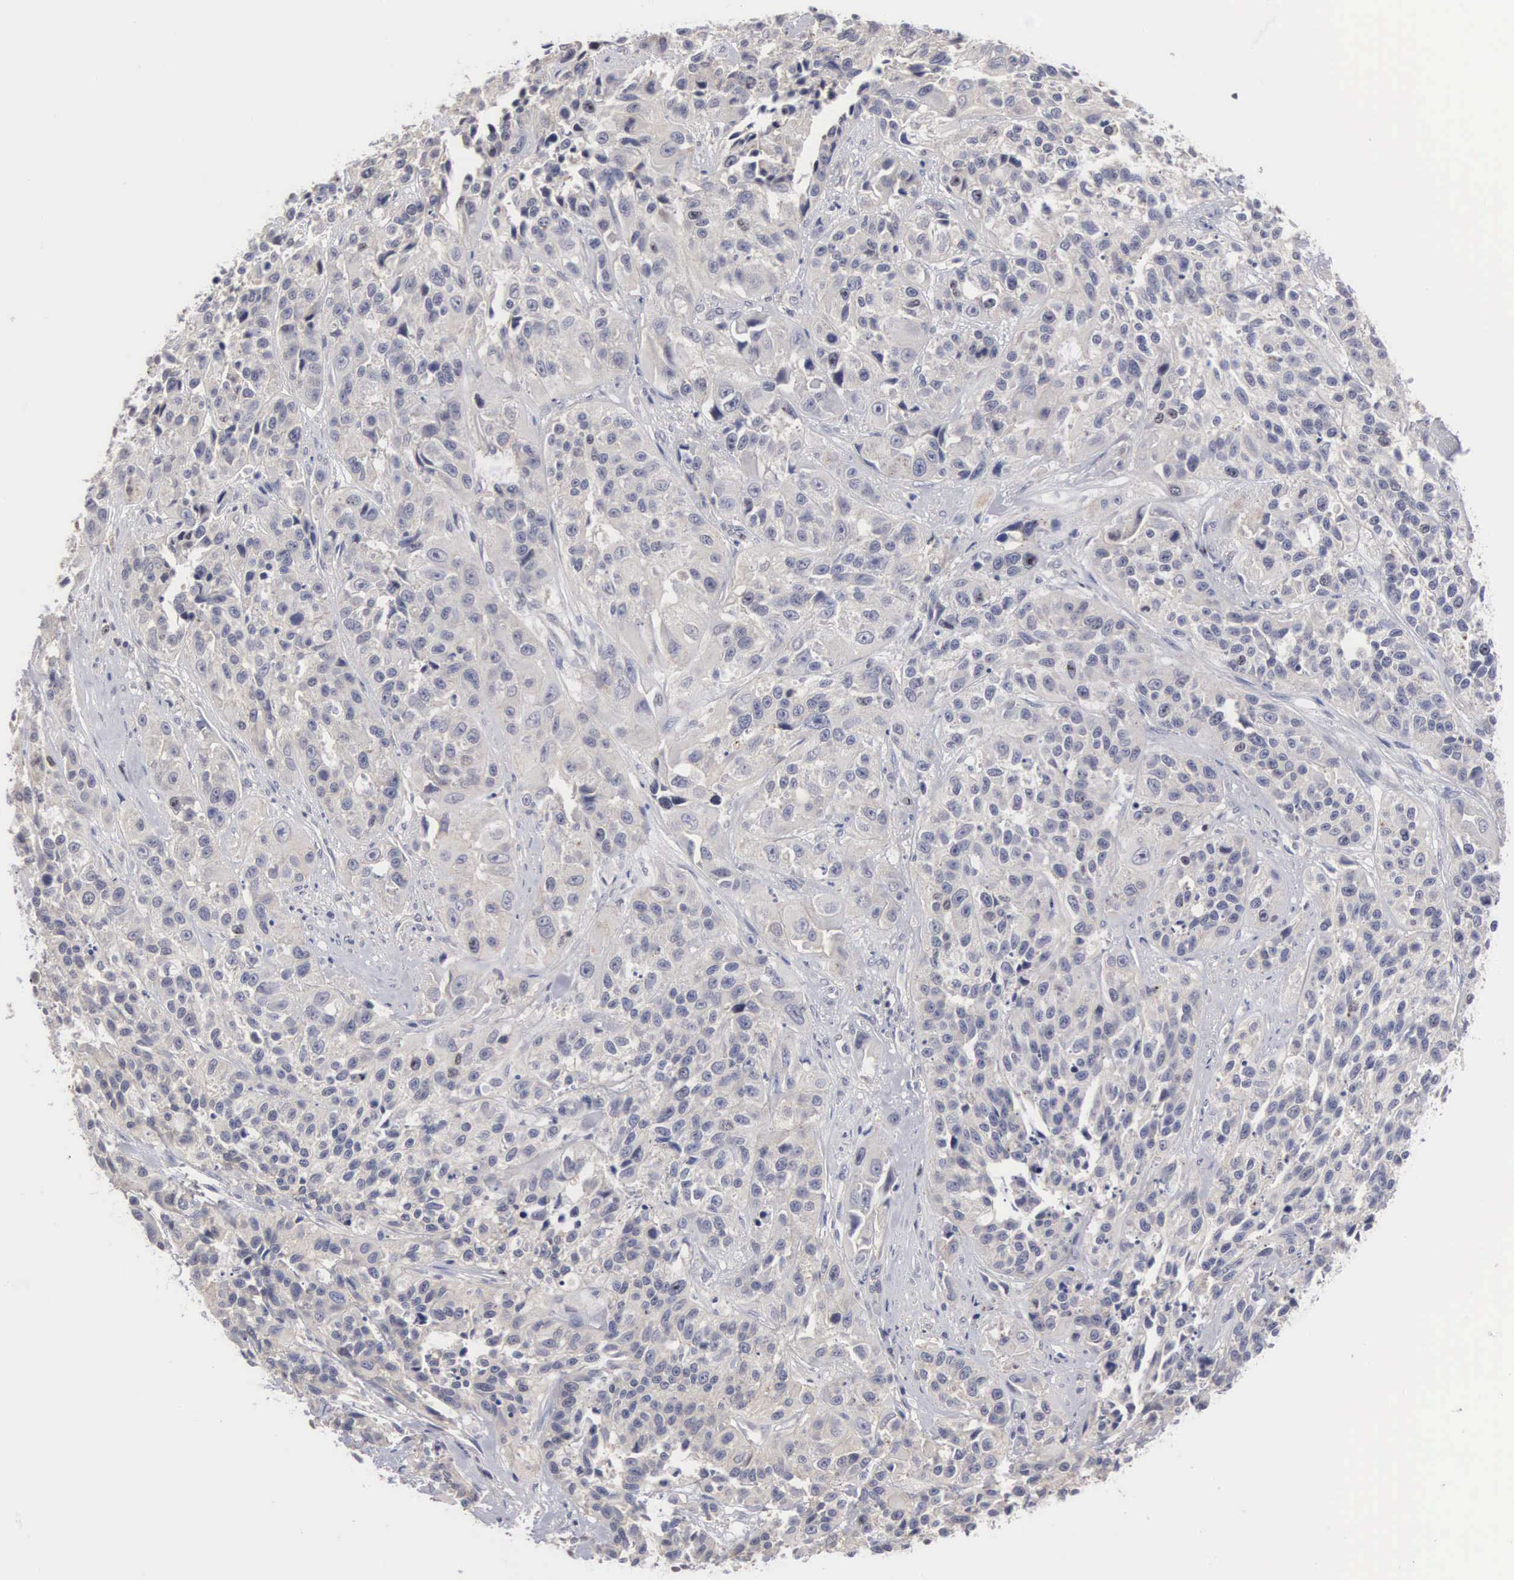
{"staining": {"intensity": "negative", "quantity": "none", "location": "none"}, "tissue": "urothelial cancer", "cell_type": "Tumor cells", "image_type": "cancer", "snomed": [{"axis": "morphology", "description": "Urothelial carcinoma, High grade"}, {"axis": "topography", "description": "Urinary bladder"}], "caption": "Immunohistochemical staining of human urothelial cancer demonstrates no significant positivity in tumor cells.", "gene": "KDM6A", "patient": {"sex": "female", "age": 81}}